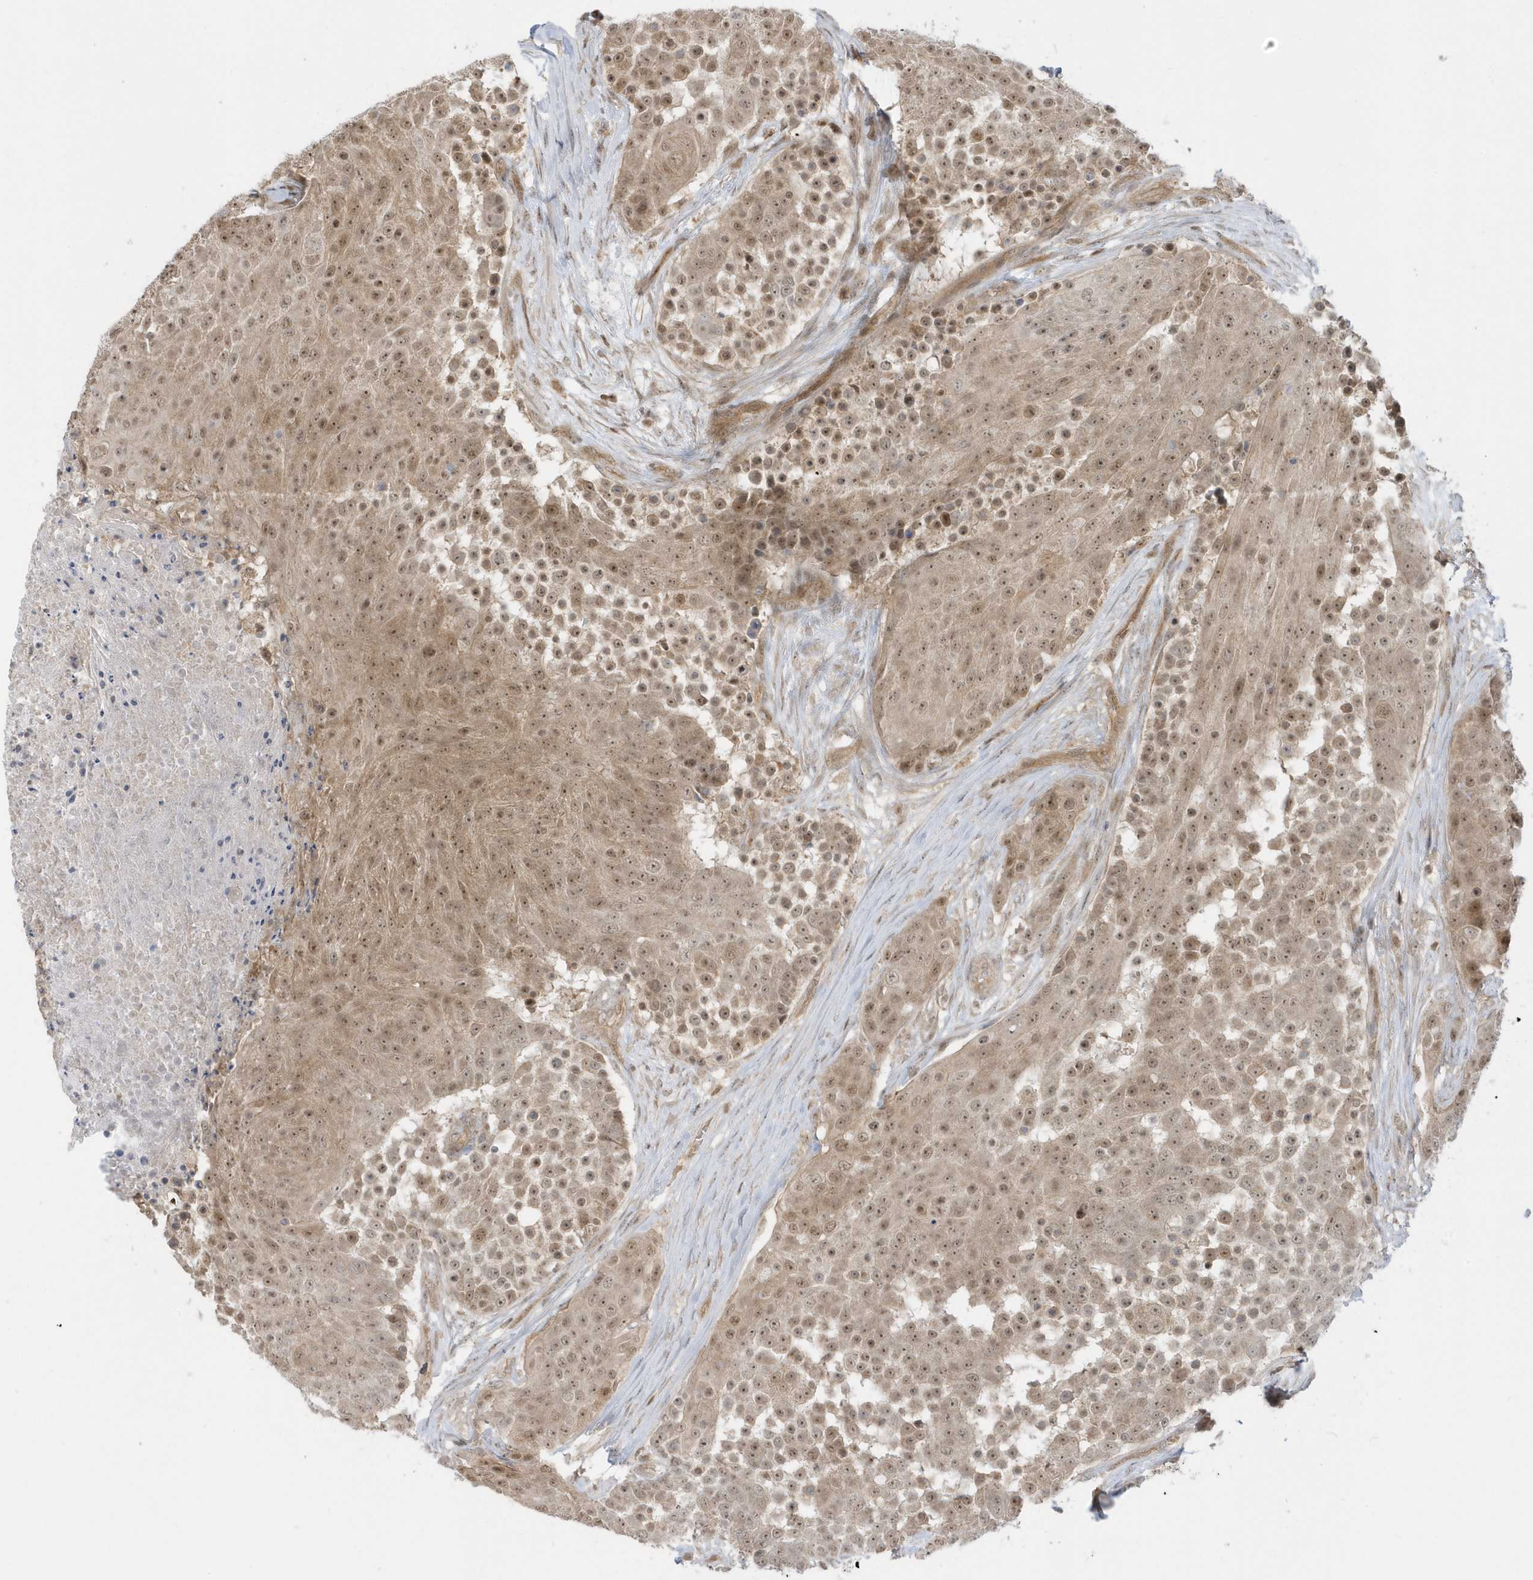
{"staining": {"intensity": "moderate", "quantity": ">75%", "location": "nuclear"}, "tissue": "urothelial cancer", "cell_type": "Tumor cells", "image_type": "cancer", "snomed": [{"axis": "morphology", "description": "Urothelial carcinoma, High grade"}, {"axis": "topography", "description": "Urinary bladder"}], "caption": "A brown stain labels moderate nuclear positivity of a protein in human urothelial carcinoma (high-grade) tumor cells.", "gene": "PPP1R7", "patient": {"sex": "female", "age": 63}}